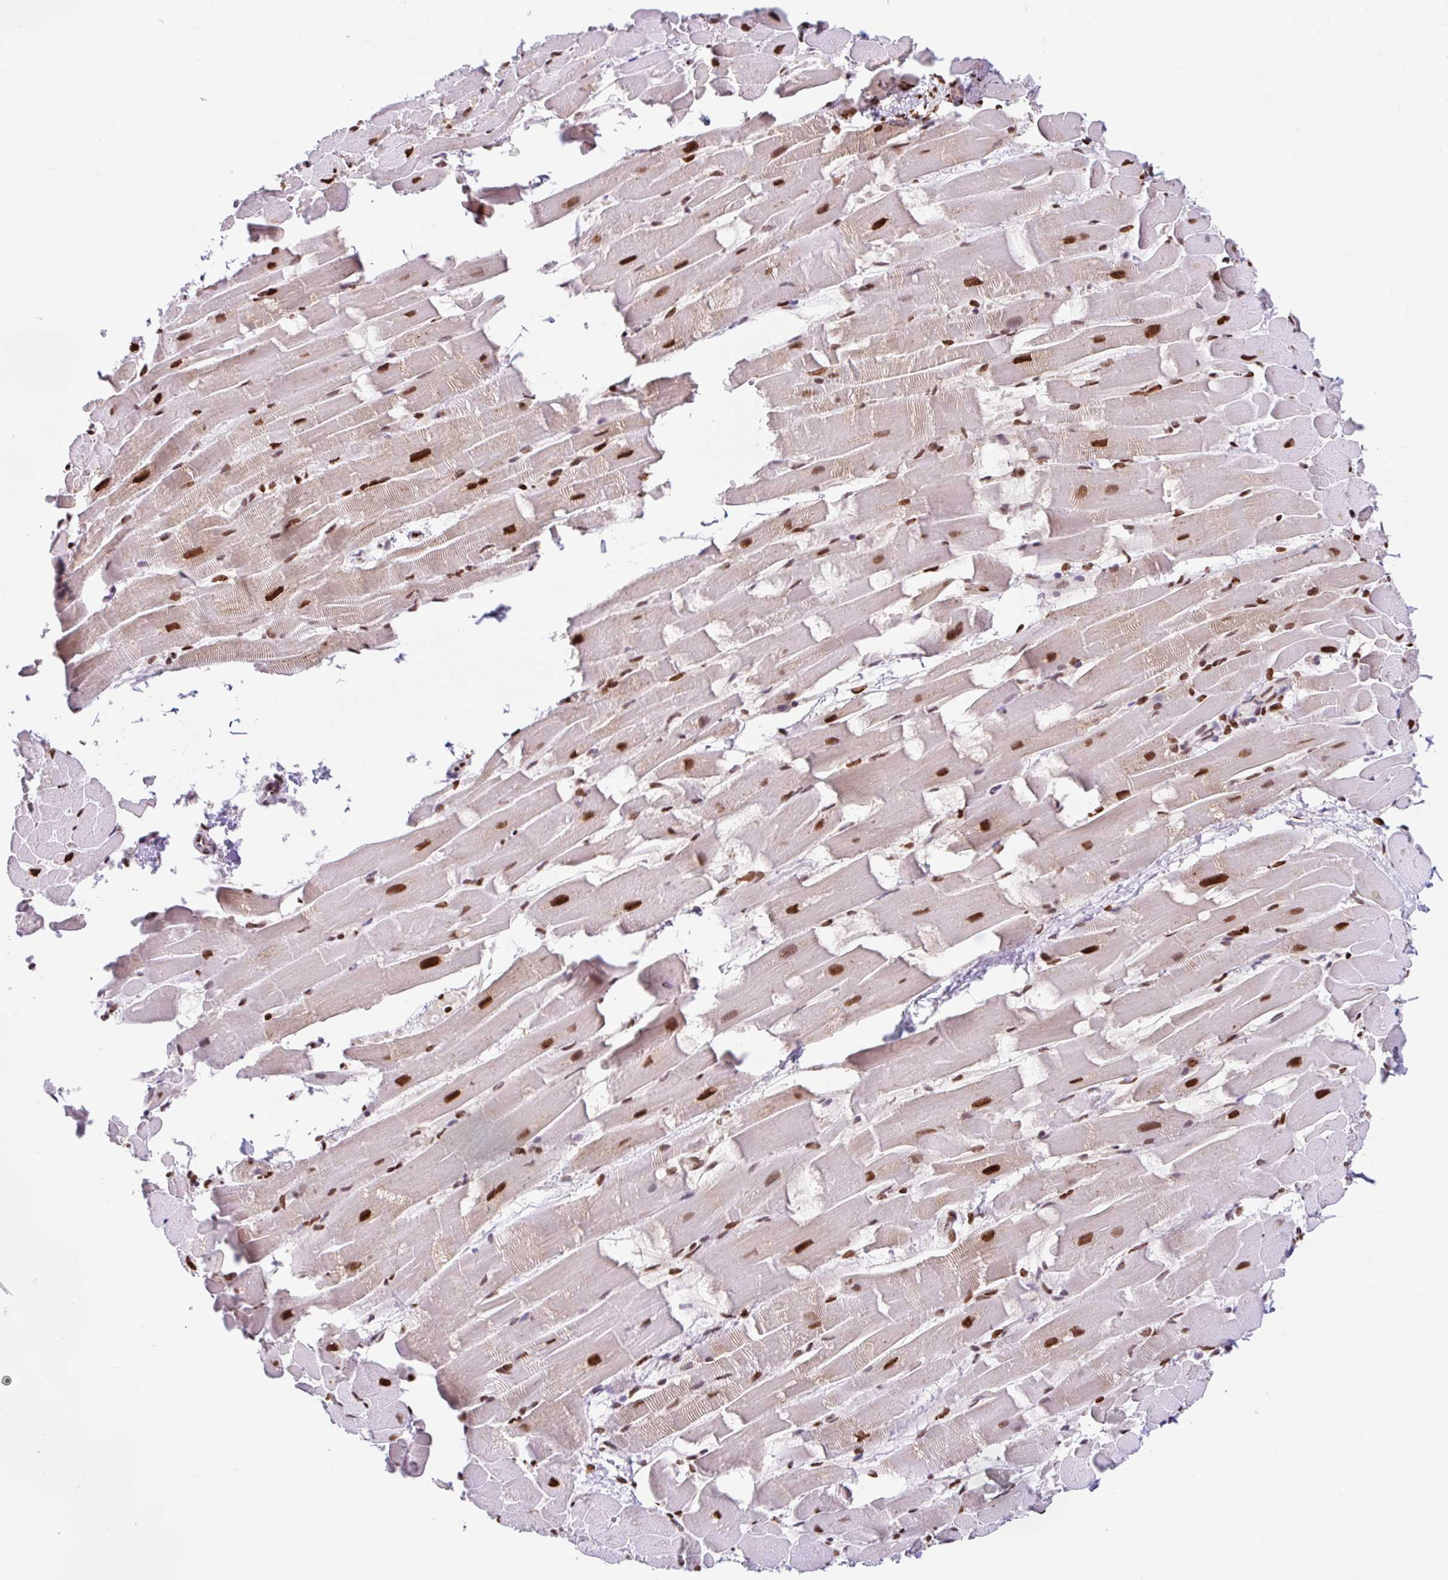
{"staining": {"intensity": "strong", "quantity": ">75%", "location": "nuclear"}, "tissue": "heart muscle", "cell_type": "Cardiomyocytes", "image_type": "normal", "snomed": [{"axis": "morphology", "description": "Normal tissue, NOS"}, {"axis": "topography", "description": "Heart"}], "caption": "DAB immunohistochemical staining of unremarkable human heart muscle demonstrates strong nuclear protein expression in approximately >75% of cardiomyocytes.", "gene": "KHDRBS1", "patient": {"sex": "male", "age": 37}}